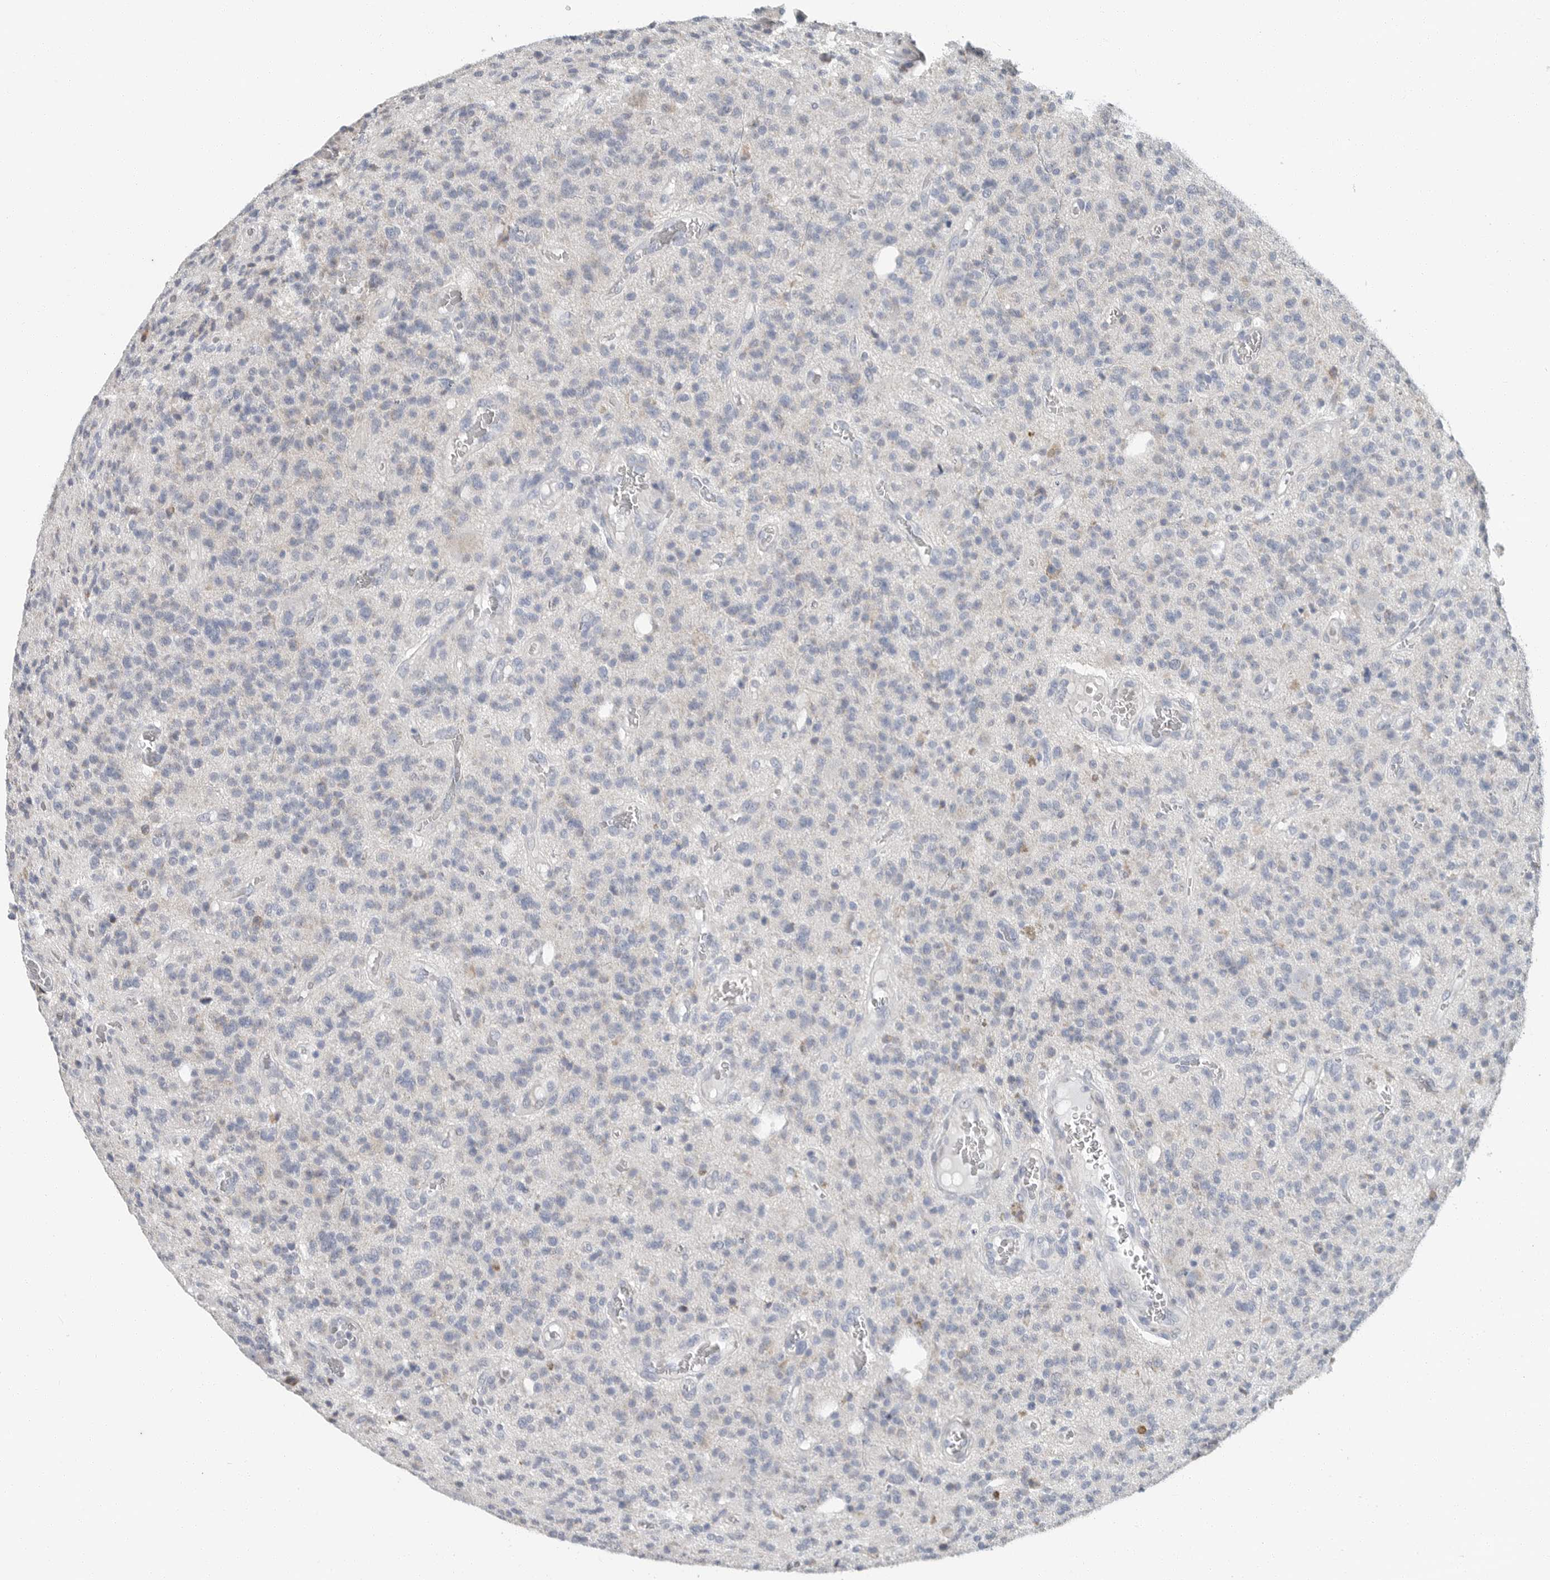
{"staining": {"intensity": "negative", "quantity": "none", "location": "none"}, "tissue": "glioma", "cell_type": "Tumor cells", "image_type": "cancer", "snomed": [{"axis": "morphology", "description": "Glioma, malignant, High grade"}, {"axis": "topography", "description": "Brain"}], "caption": "High power microscopy image of an immunohistochemistry (IHC) photomicrograph of high-grade glioma (malignant), revealing no significant positivity in tumor cells.", "gene": "PLN", "patient": {"sex": "male", "age": 34}}